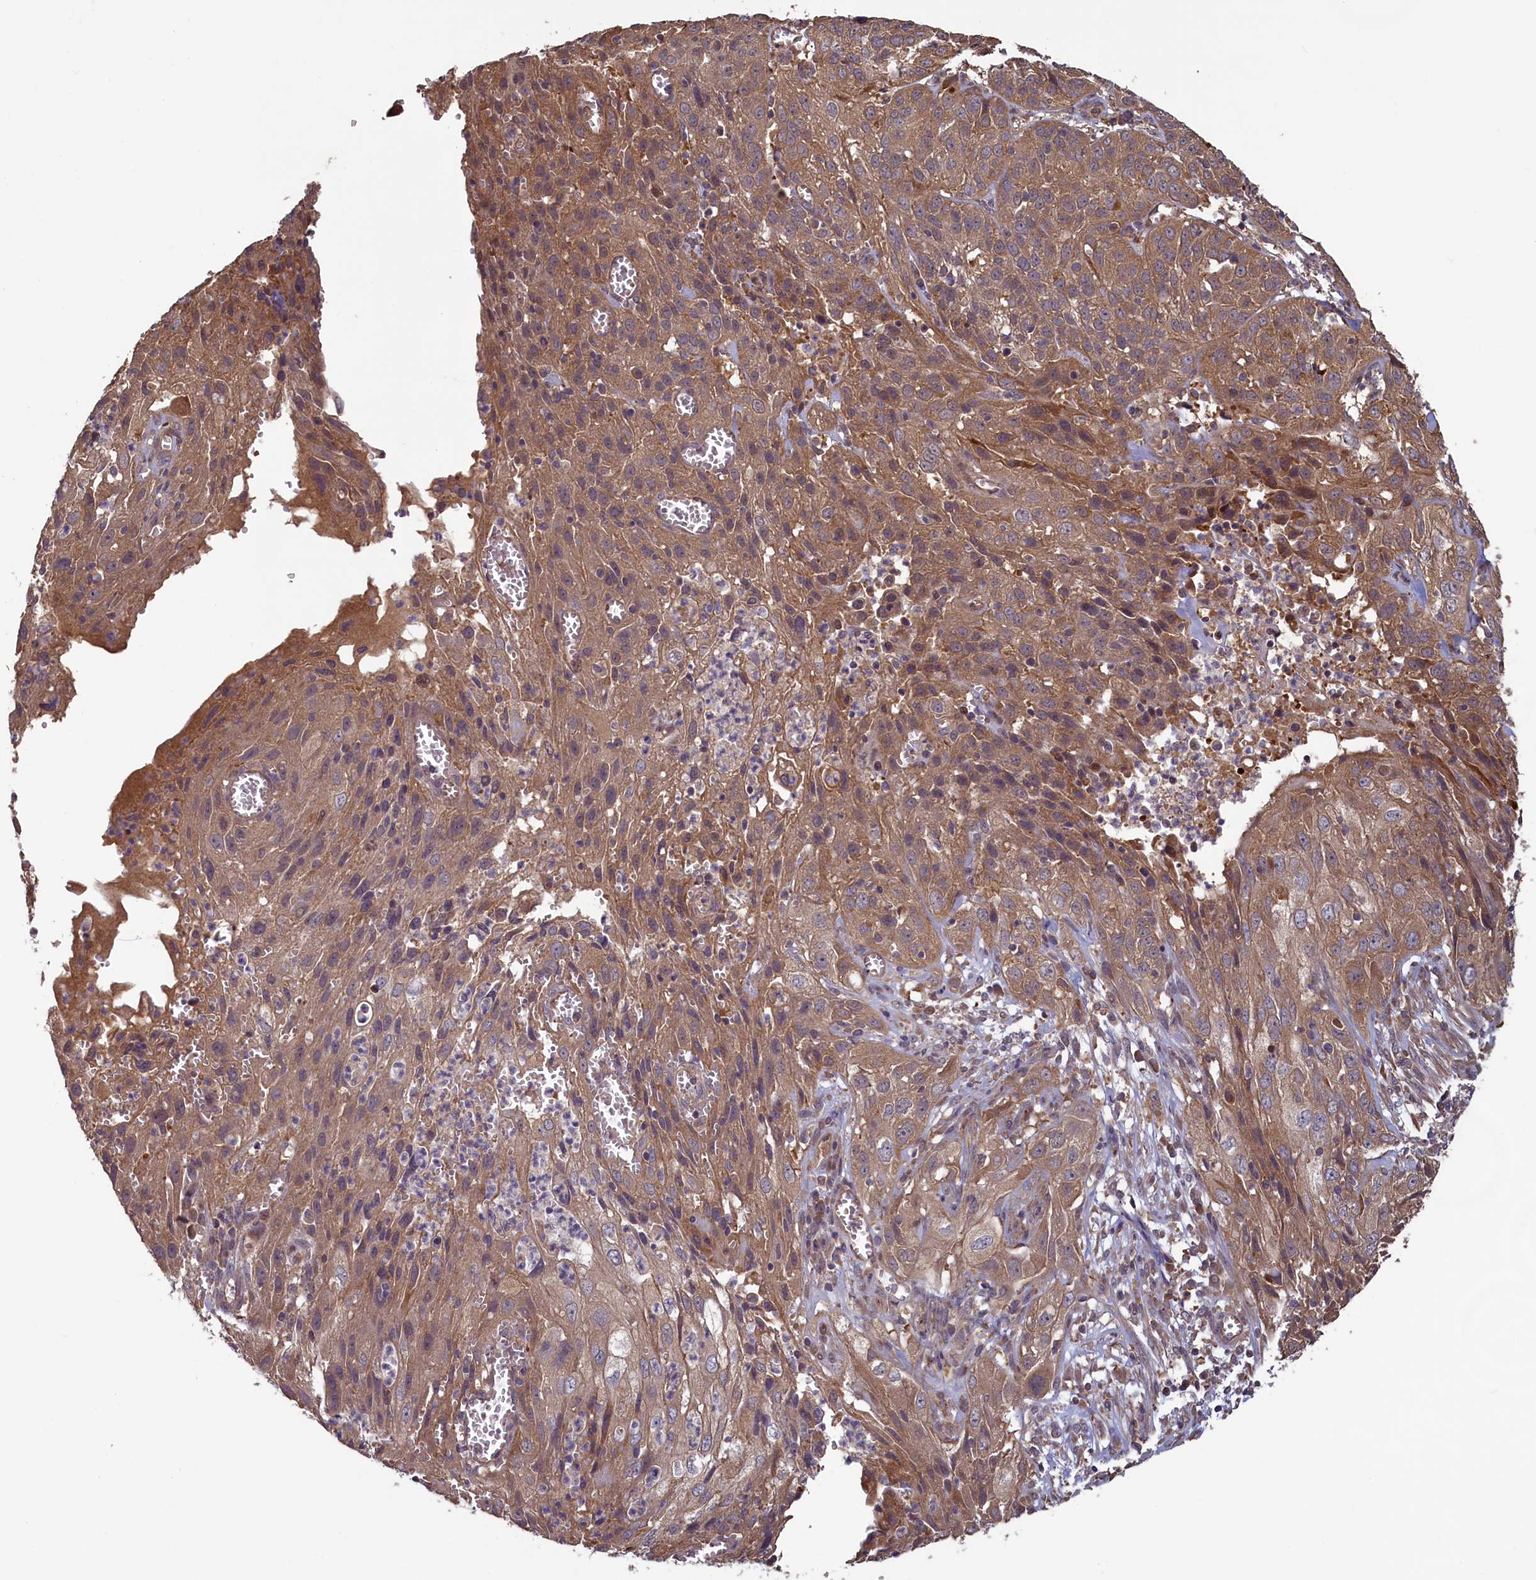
{"staining": {"intensity": "moderate", "quantity": ">75%", "location": "cytoplasmic/membranous"}, "tissue": "cervical cancer", "cell_type": "Tumor cells", "image_type": "cancer", "snomed": [{"axis": "morphology", "description": "Squamous cell carcinoma, NOS"}, {"axis": "topography", "description": "Cervix"}], "caption": "The photomicrograph shows a brown stain indicating the presence of a protein in the cytoplasmic/membranous of tumor cells in squamous cell carcinoma (cervical).", "gene": "CIAO2B", "patient": {"sex": "female", "age": 32}}